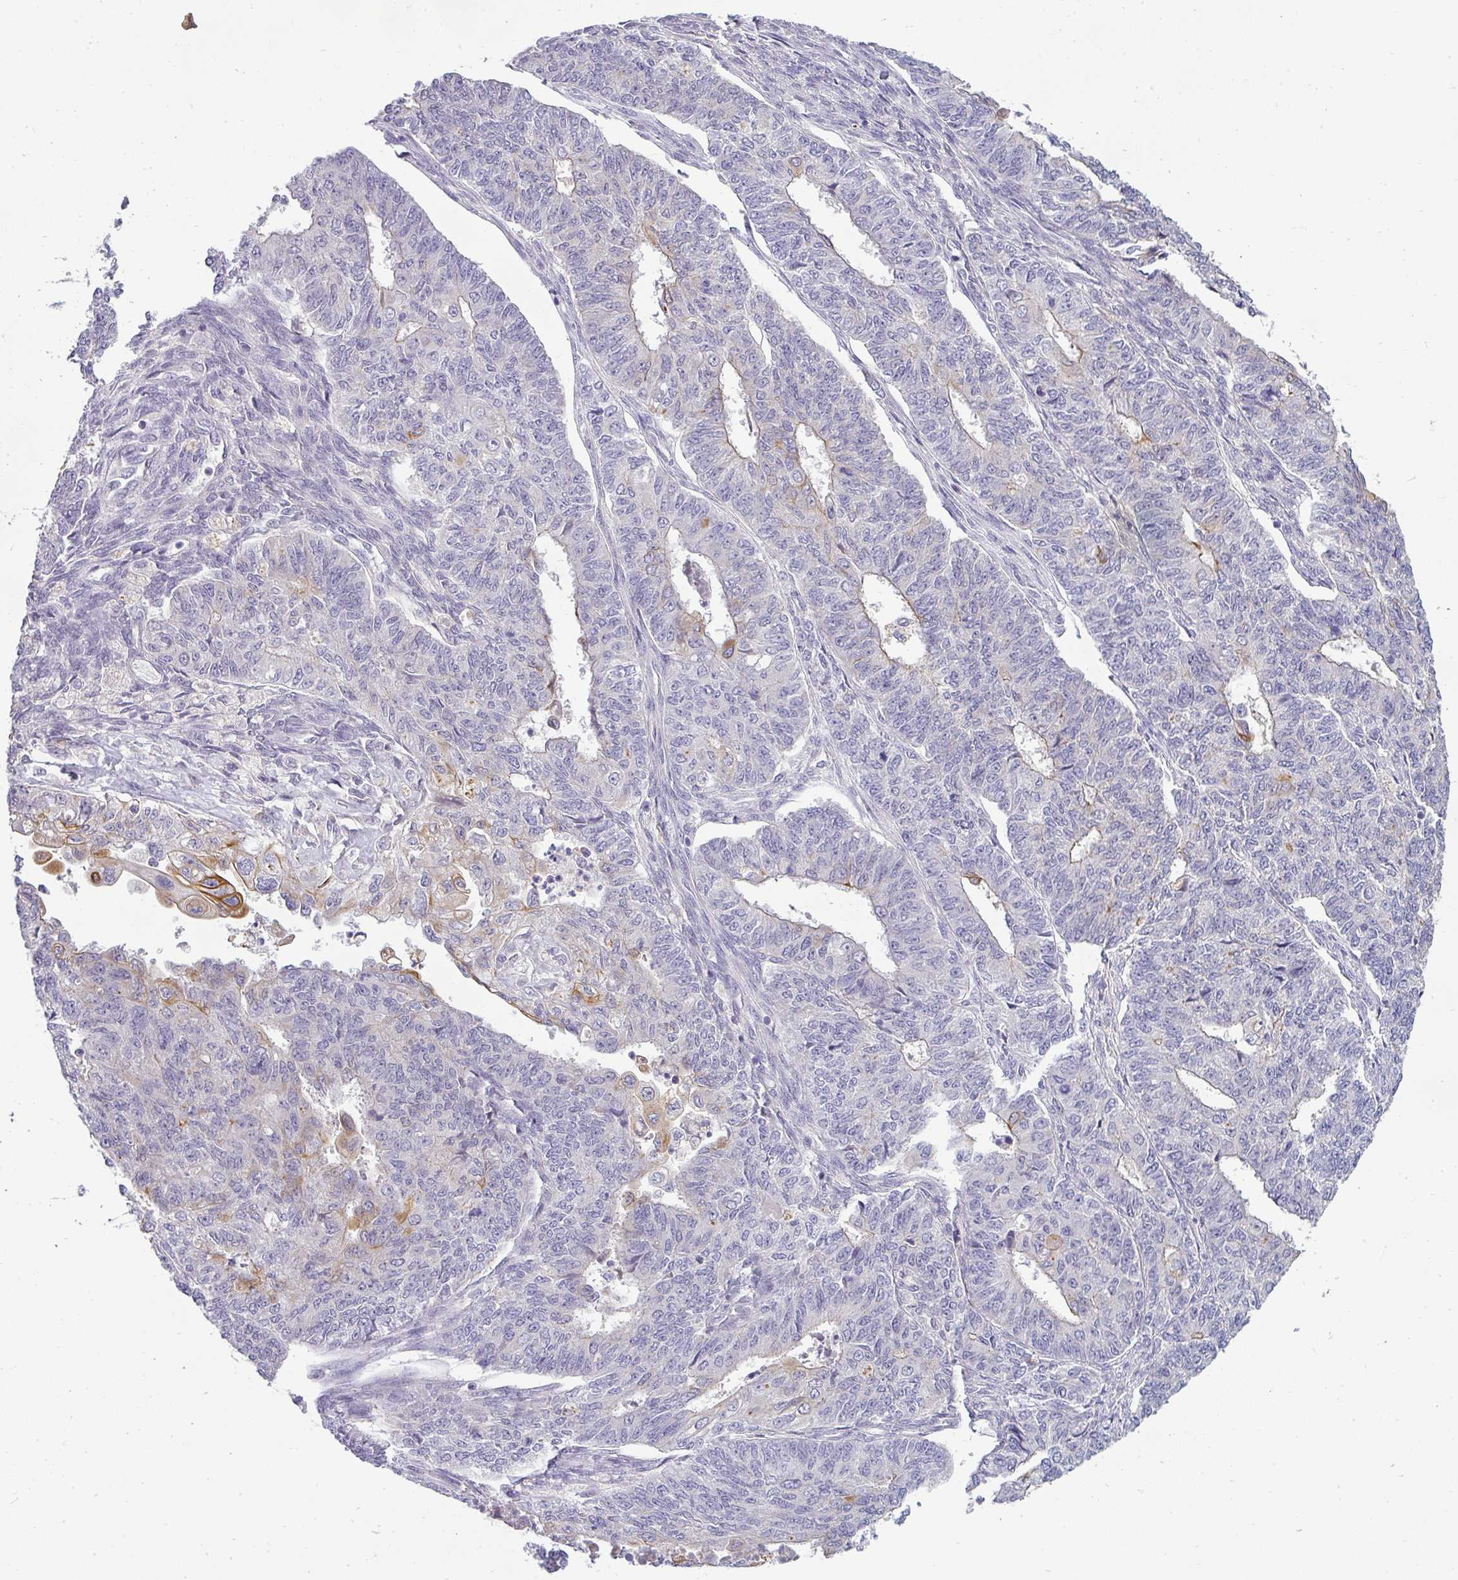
{"staining": {"intensity": "strong", "quantity": "<25%", "location": "cytoplasmic/membranous"}, "tissue": "endometrial cancer", "cell_type": "Tumor cells", "image_type": "cancer", "snomed": [{"axis": "morphology", "description": "Adenocarcinoma, NOS"}, {"axis": "topography", "description": "Endometrium"}], "caption": "A photomicrograph of human endometrial adenocarcinoma stained for a protein demonstrates strong cytoplasmic/membranous brown staining in tumor cells.", "gene": "ASXL3", "patient": {"sex": "female", "age": 32}}